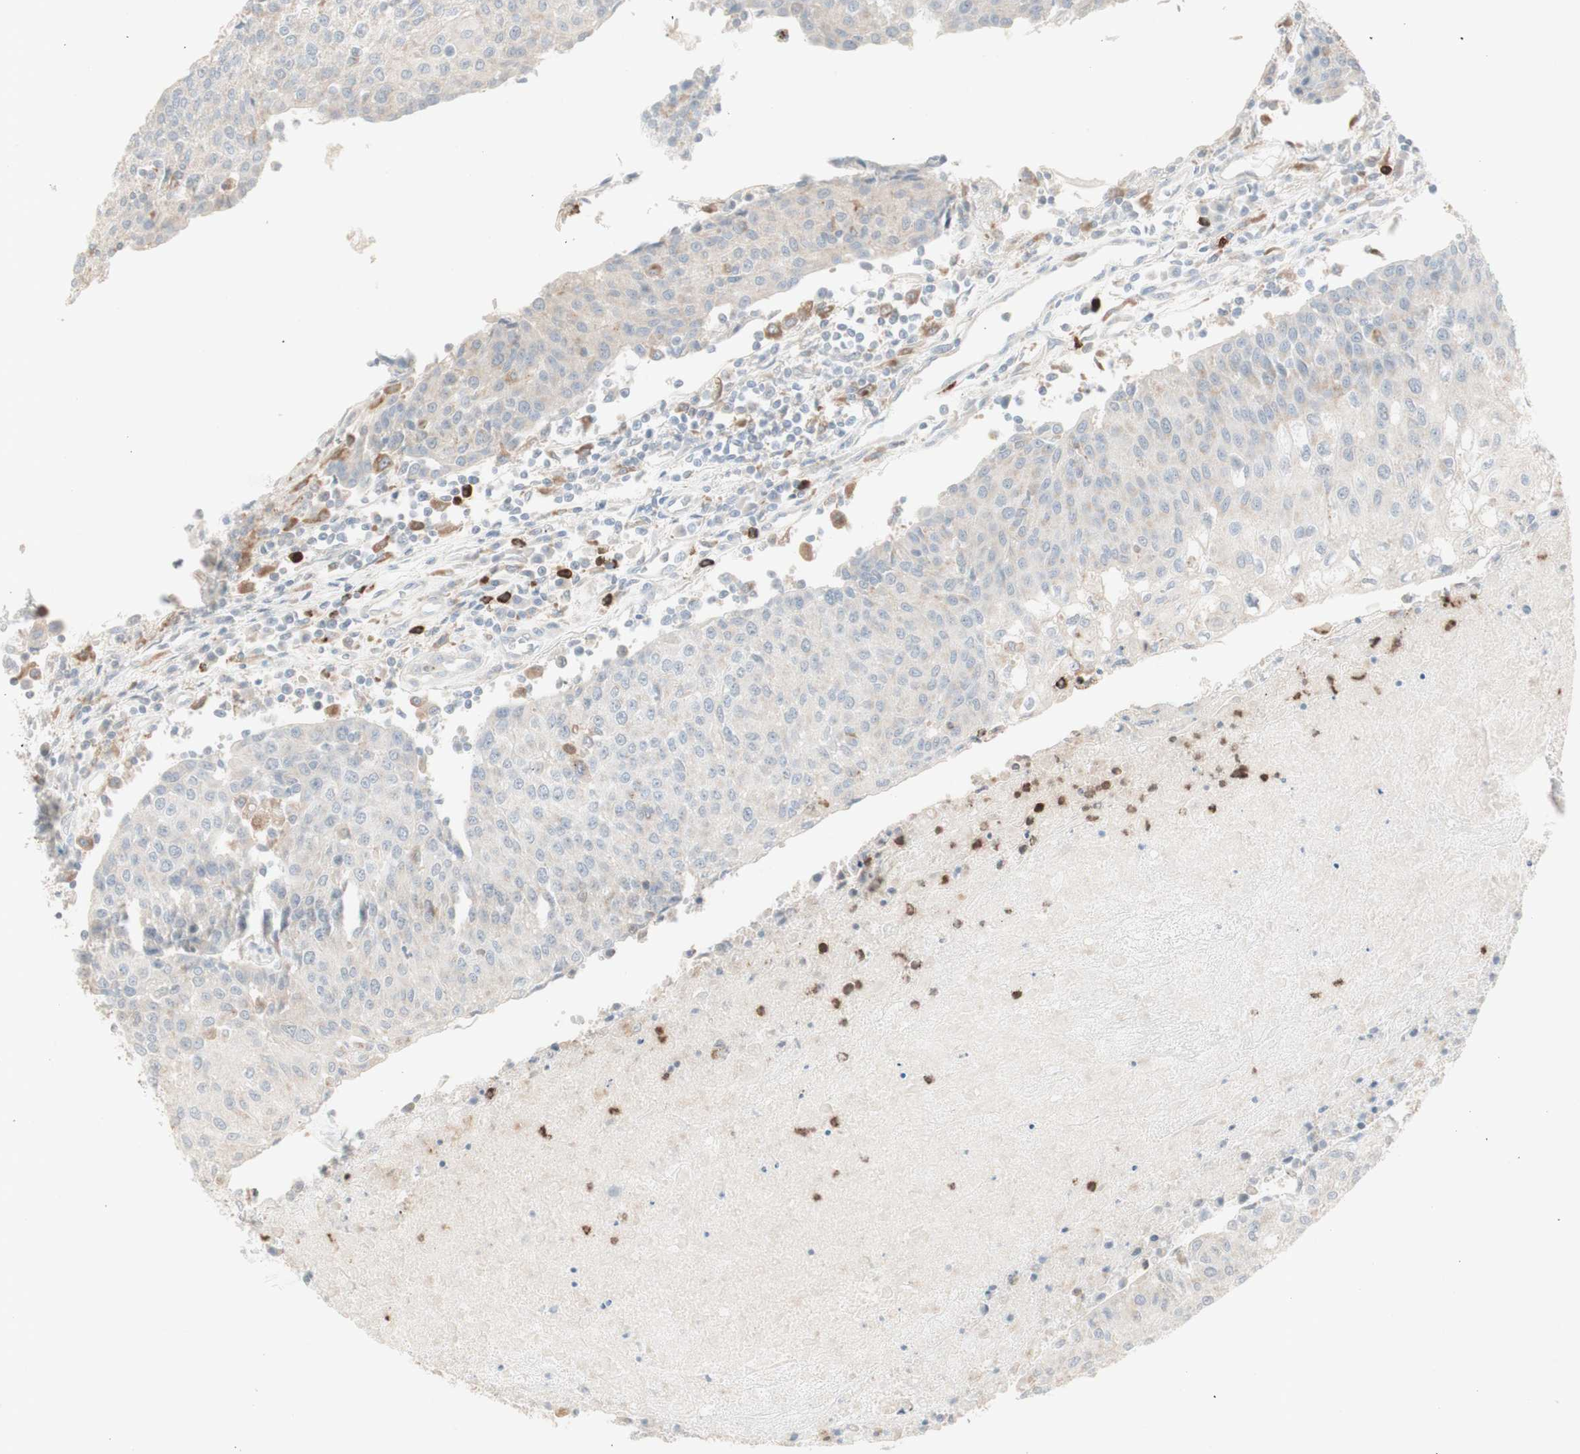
{"staining": {"intensity": "negative", "quantity": "none", "location": "none"}, "tissue": "urothelial cancer", "cell_type": "Tumor cells", "image_type": "cancer", "snomed": [{"axis": "morphology", "description": "Urothelial carcinoma, High grade"}, {"axis": "topography", "description": "Urinary bladder"}], "caption": "An immunohistochemistry micrograph of high-grade urothelial carcinoma is shown. There is no staining in tumor cells of high-grade urothelial carcinoma. (DAB (3,3'-diaminobenzidine) immunohistochemistry (IHC) visualized using brightfield microscopy, high magnification).", "gene": "ATP6V1B1", "patient": {"sex": "female", "age": 85}}